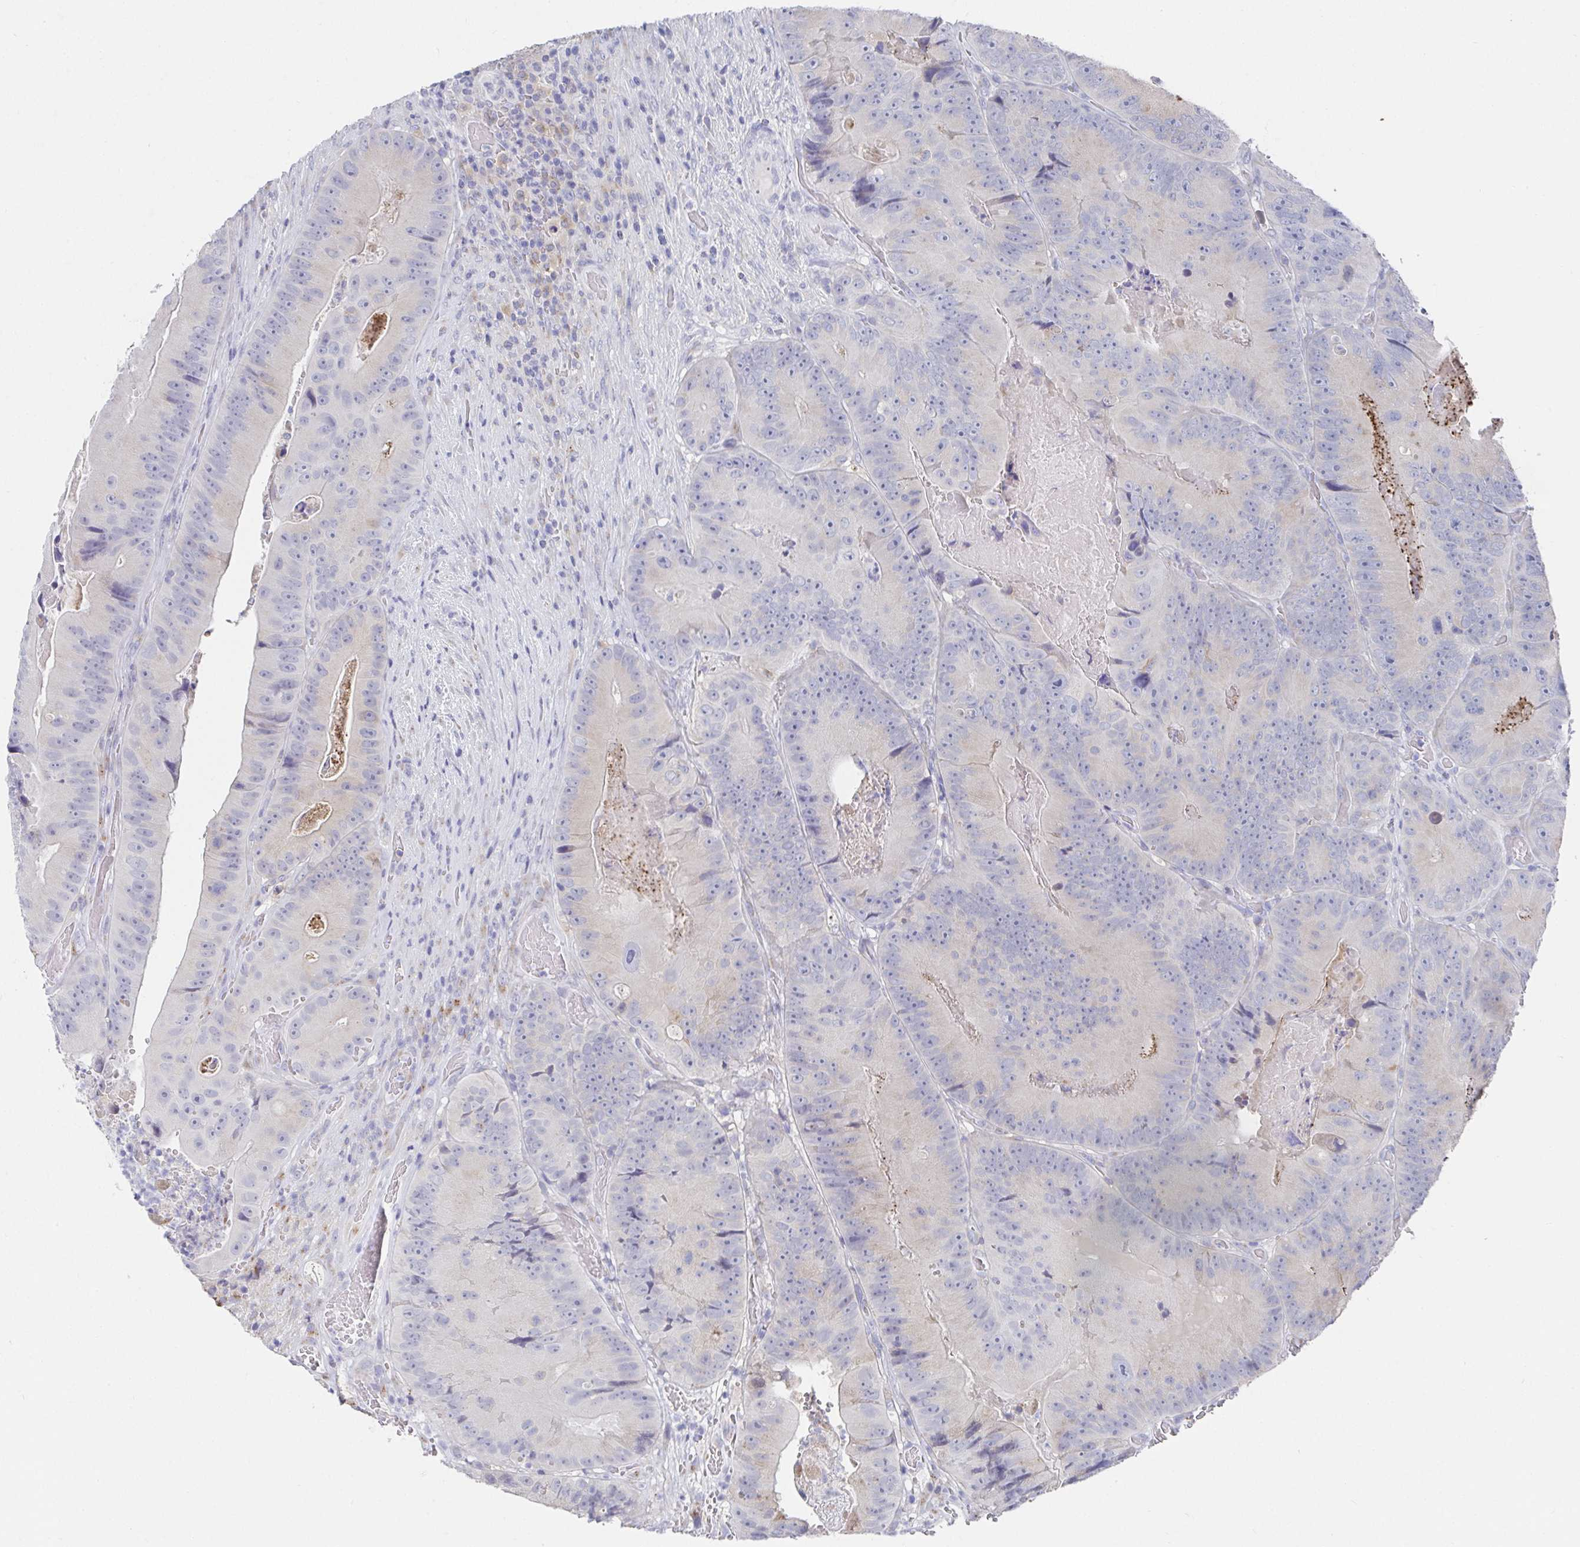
{"staining": {"intensity": "negative", "quantity": "none", "location": "none"}, "tissue": "colorectal cancer", "cell_type": "Tumor cells", "image_type": "cancer", "snomed": [{"axis": "morphology", "description": "Adenocarcinoma, NOS"}, {"axis": "topography", "description": "Colon"}], "caption": "IHC micrograph of human colorectal adenocarcinoma stained for a protein (brown), which demonstrates no staining in tumor cells.", "gene": "TAS2R39", "patient": {"sex": "female", "age": 86}}